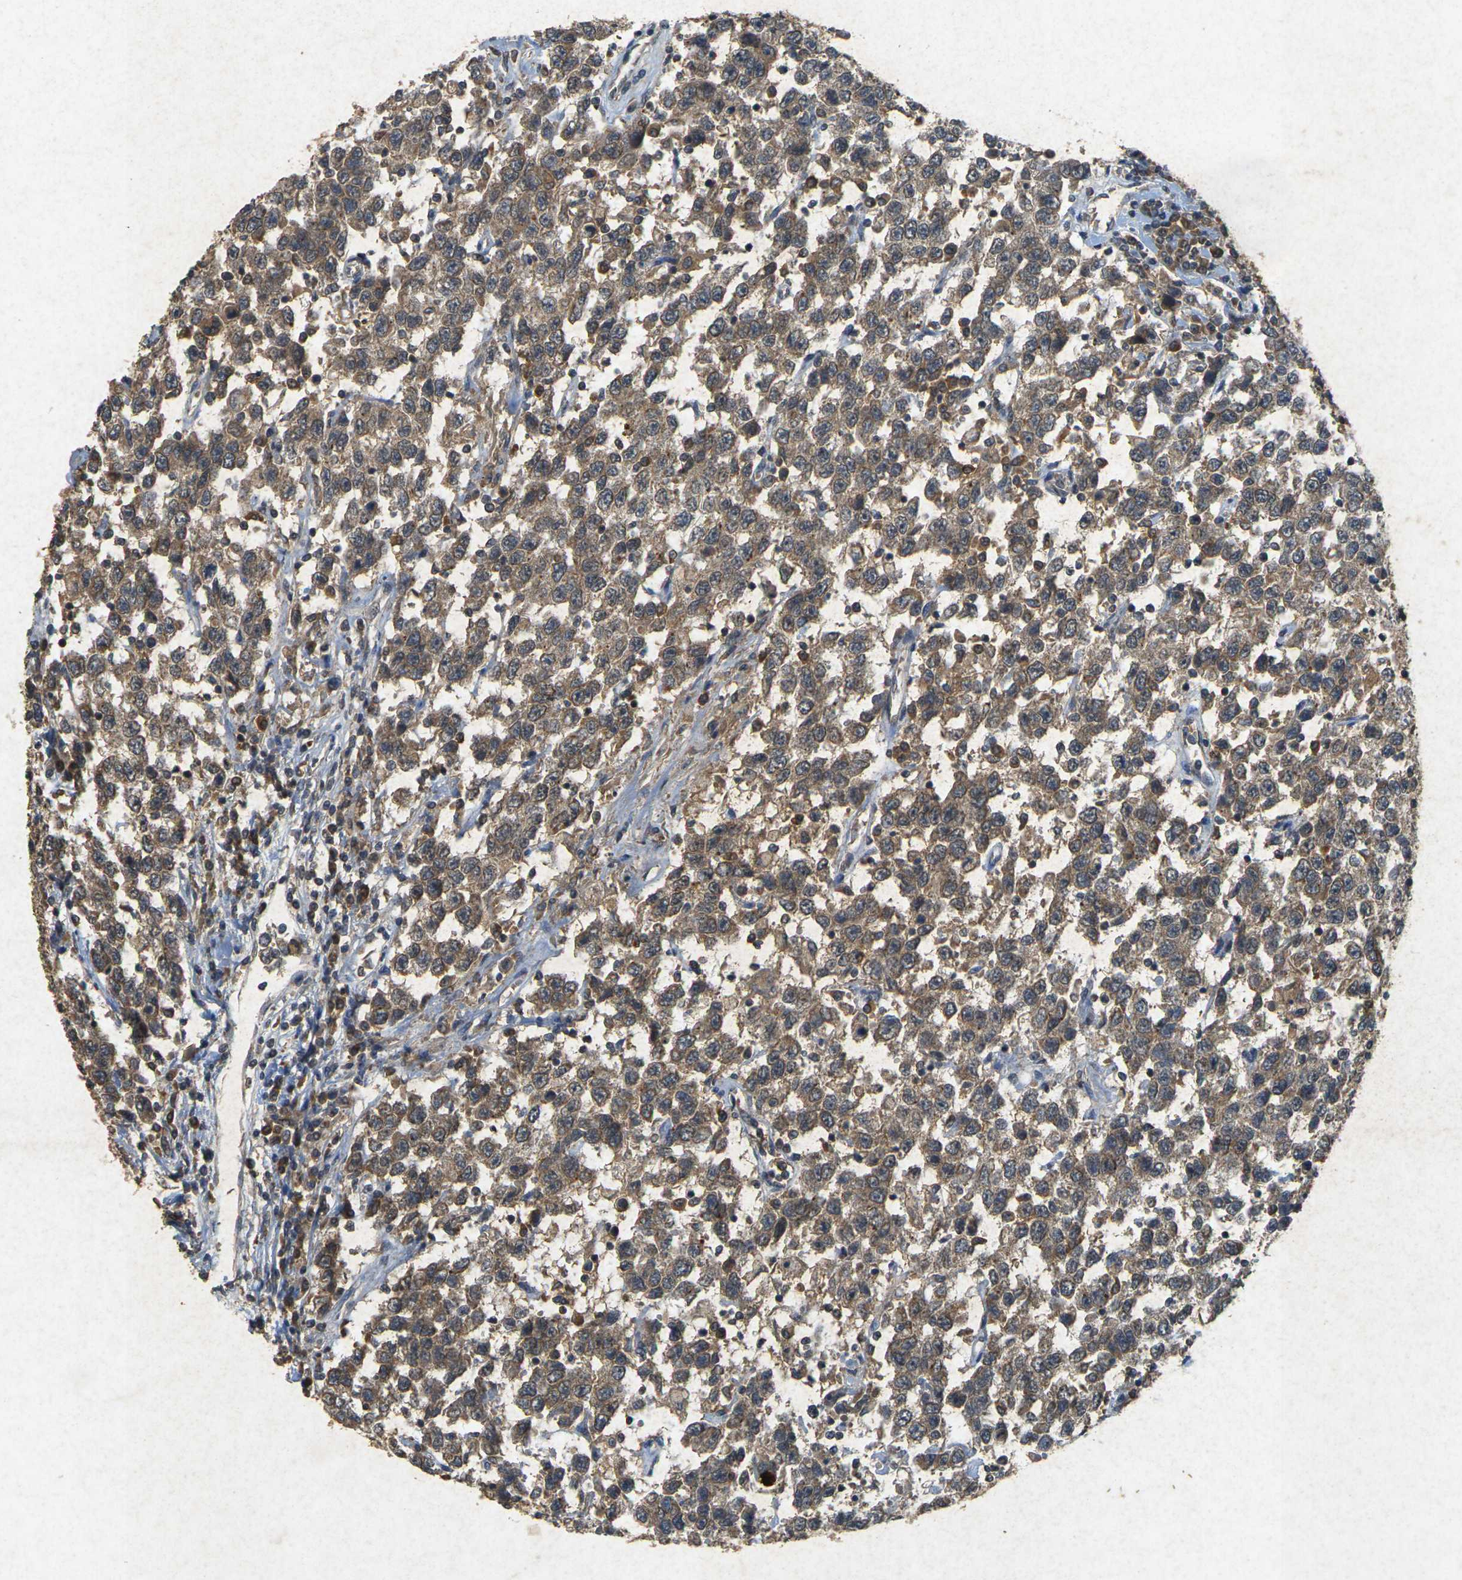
{"staining": {"intensity": "moderate", "quantity": ">75%", "location": "cytoplasmic/membranous"}, "tissue": "testis cancer", "cell_type": "Tumor cells", "image_type": "cancer", "snomed": [{"axis": "morphology", "description": "Seminoma, NOS"}, {"axis": "topography", "description": "Testis"}], "caption": "Immunohistochemistry micrograph of testis cancer stained for a protein (brown), which reveals medium levels of moderate cytoplasmic/membranous expression in approximately >75% of tumor cells.", "gene": "ERN1", "patient": {"sex": "male", "age": 41}}